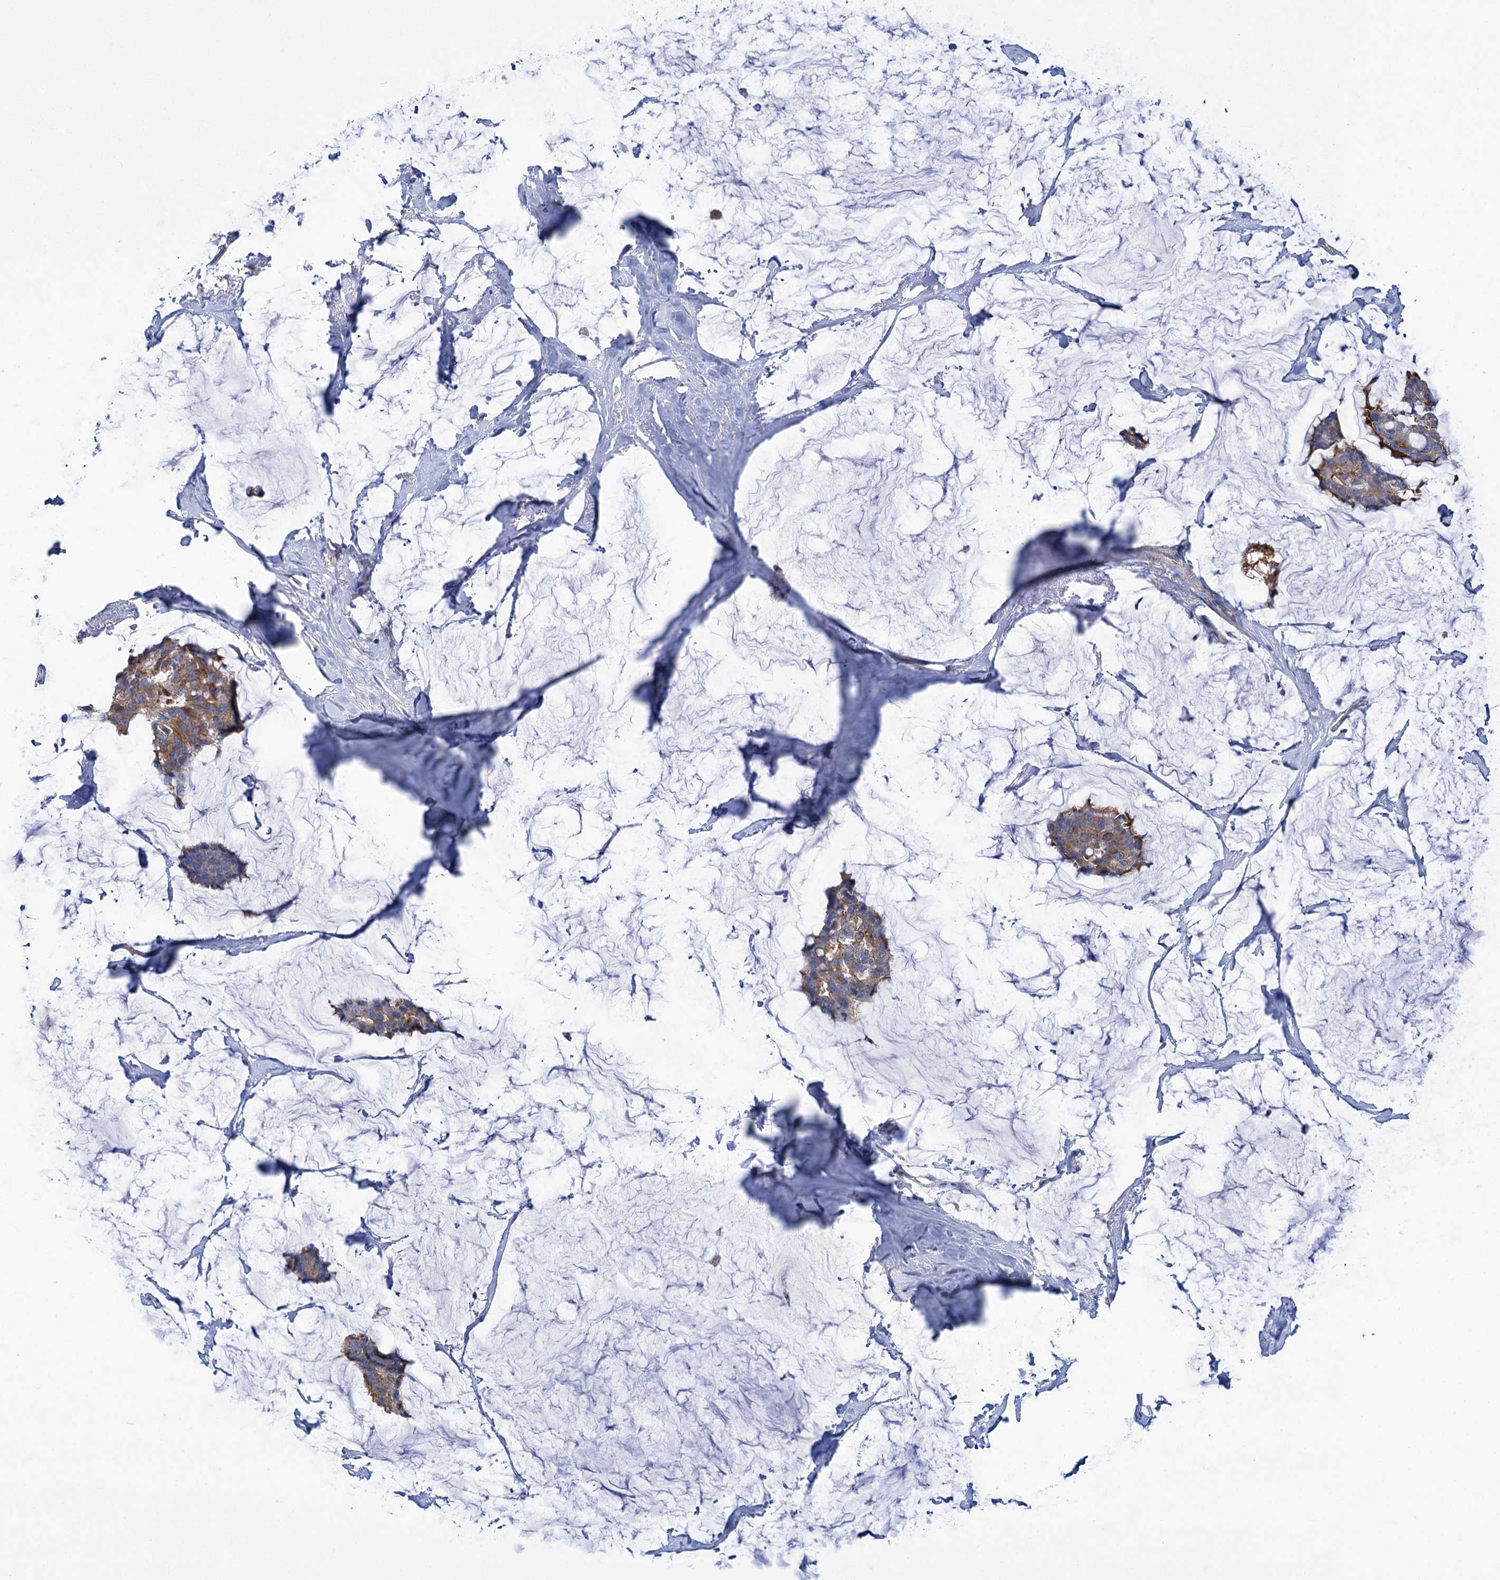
{"staining": {"intensity": "moderate", "quantity": "25%-75%", "location": "cytoplasmic/membranous"}, "tissue": "breast cancer", "cell_type": "Tumor cells", "image_type": "cancer", "snomed": [{"axis": "morphology", "description": "Duct carcinoma"}, {"axis": "topography", "description": "Breast"}], "caption": "Moderate cytoplasmic/membranous positivity for a protein is appreciated in approximately 25%-75% of tumor cells of breast cancer using immunohistochemistry (IHC).", "gene": "TRIM55", "patient": {"sex": "female", "age": 93}}